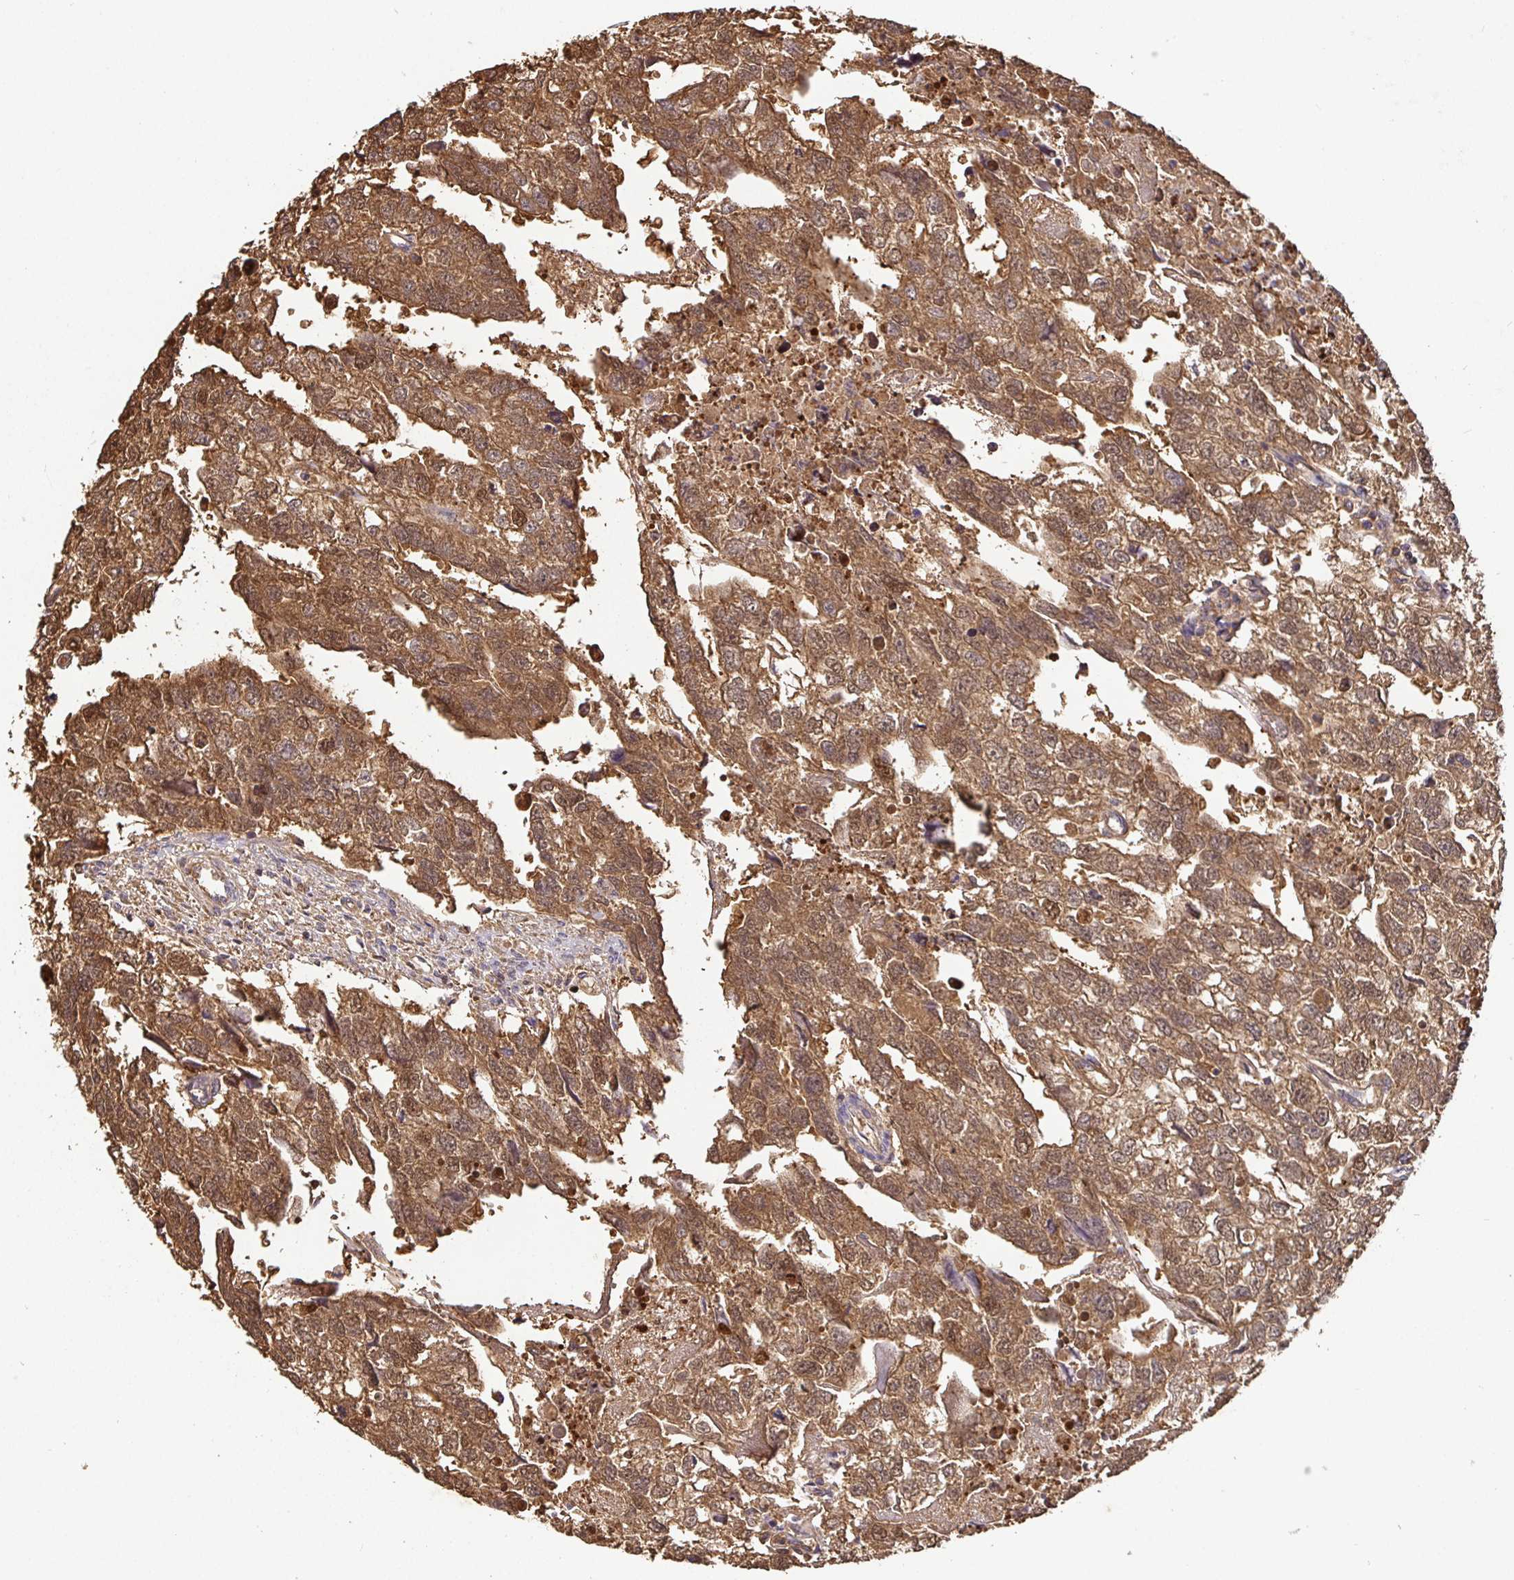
{"staining": {"intensity": "moderate", "quantity": ">75%", "location": "cytoplasmic/membranous,nuclear"}, "tissue": "testis cancer", "cell_type": "Tumor cells", "image_type": "cancer", "snomed": [{"axis": "morphology", "description": "Carcinoma, Embryonal, NOS"}, {"axis": "morphology", "description": "Teratoma, malignant, NOS"}, {"axis": "topography", "description": "Testis"}], "caption": "IHC of human testis cancer demonstrates medium levels of moderate cytoplasmic/membranous and nuclear positivity in about >75% of tumor cells.", "gene": "SHISA4", "patient": {"sex": "male", "age": 44}}